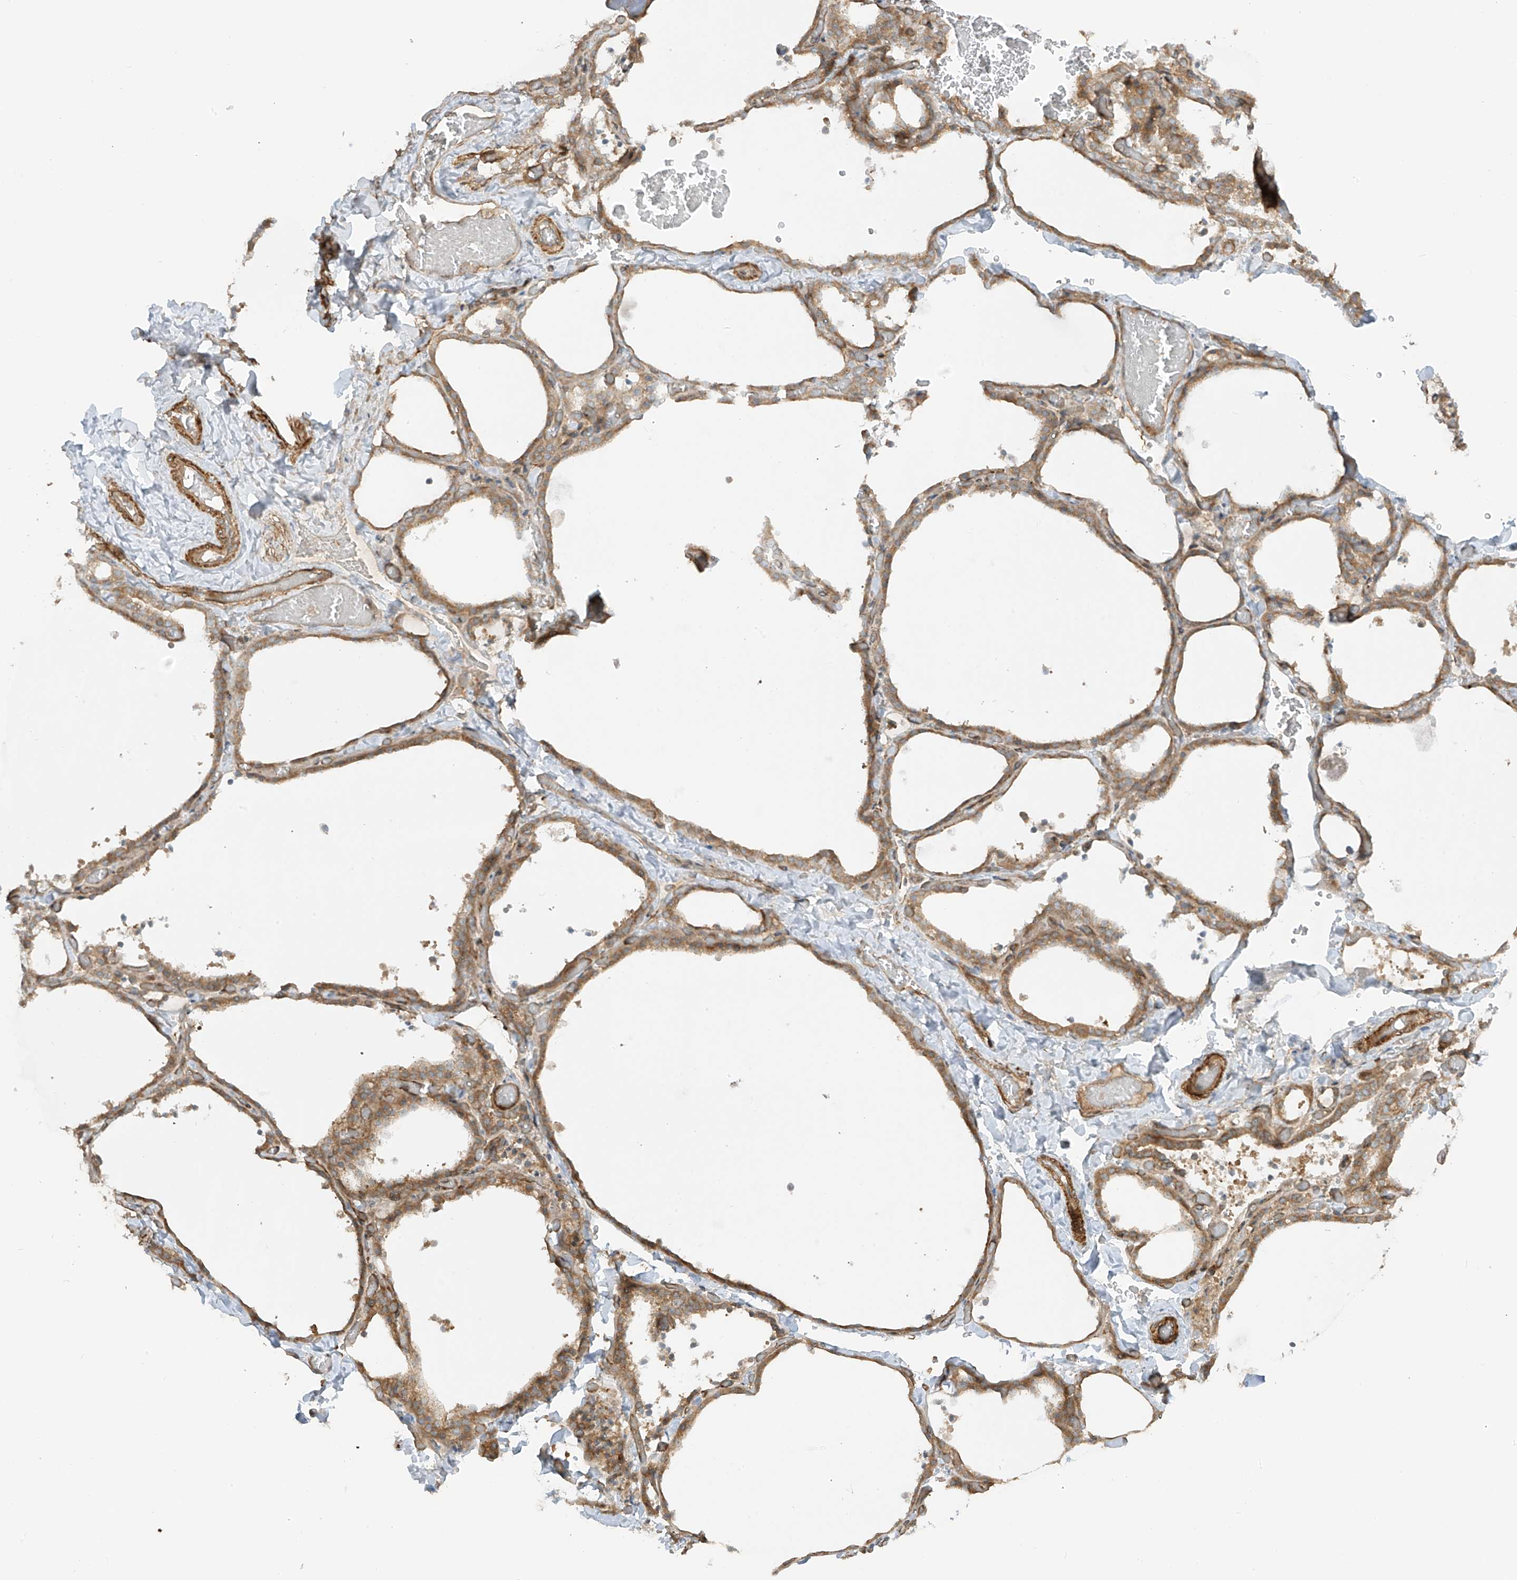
{"staining": {"intensity": "moderate", "quantity": ">75%", "location": "cytoplasmic/membranous"}, "tissue": "thyroid gland", "cell_type": "Glandular cells", "image_type": "normal", "snomed": [{"axis": "morphology", "description": "Normal tissue, NOS"}, {"axis": "topography", "description": "Thyroid gland"}], "caption": "Protein expression analysis of benign human thyroid gland reveals moderate cytoplasmic/membranous staining in about >75% of glandular cells. (brown staining indicates protein expression, while blue staining denotes nuclei).", "gene": "ENTR1", "patient": {"sex": "female", "age": 22}}